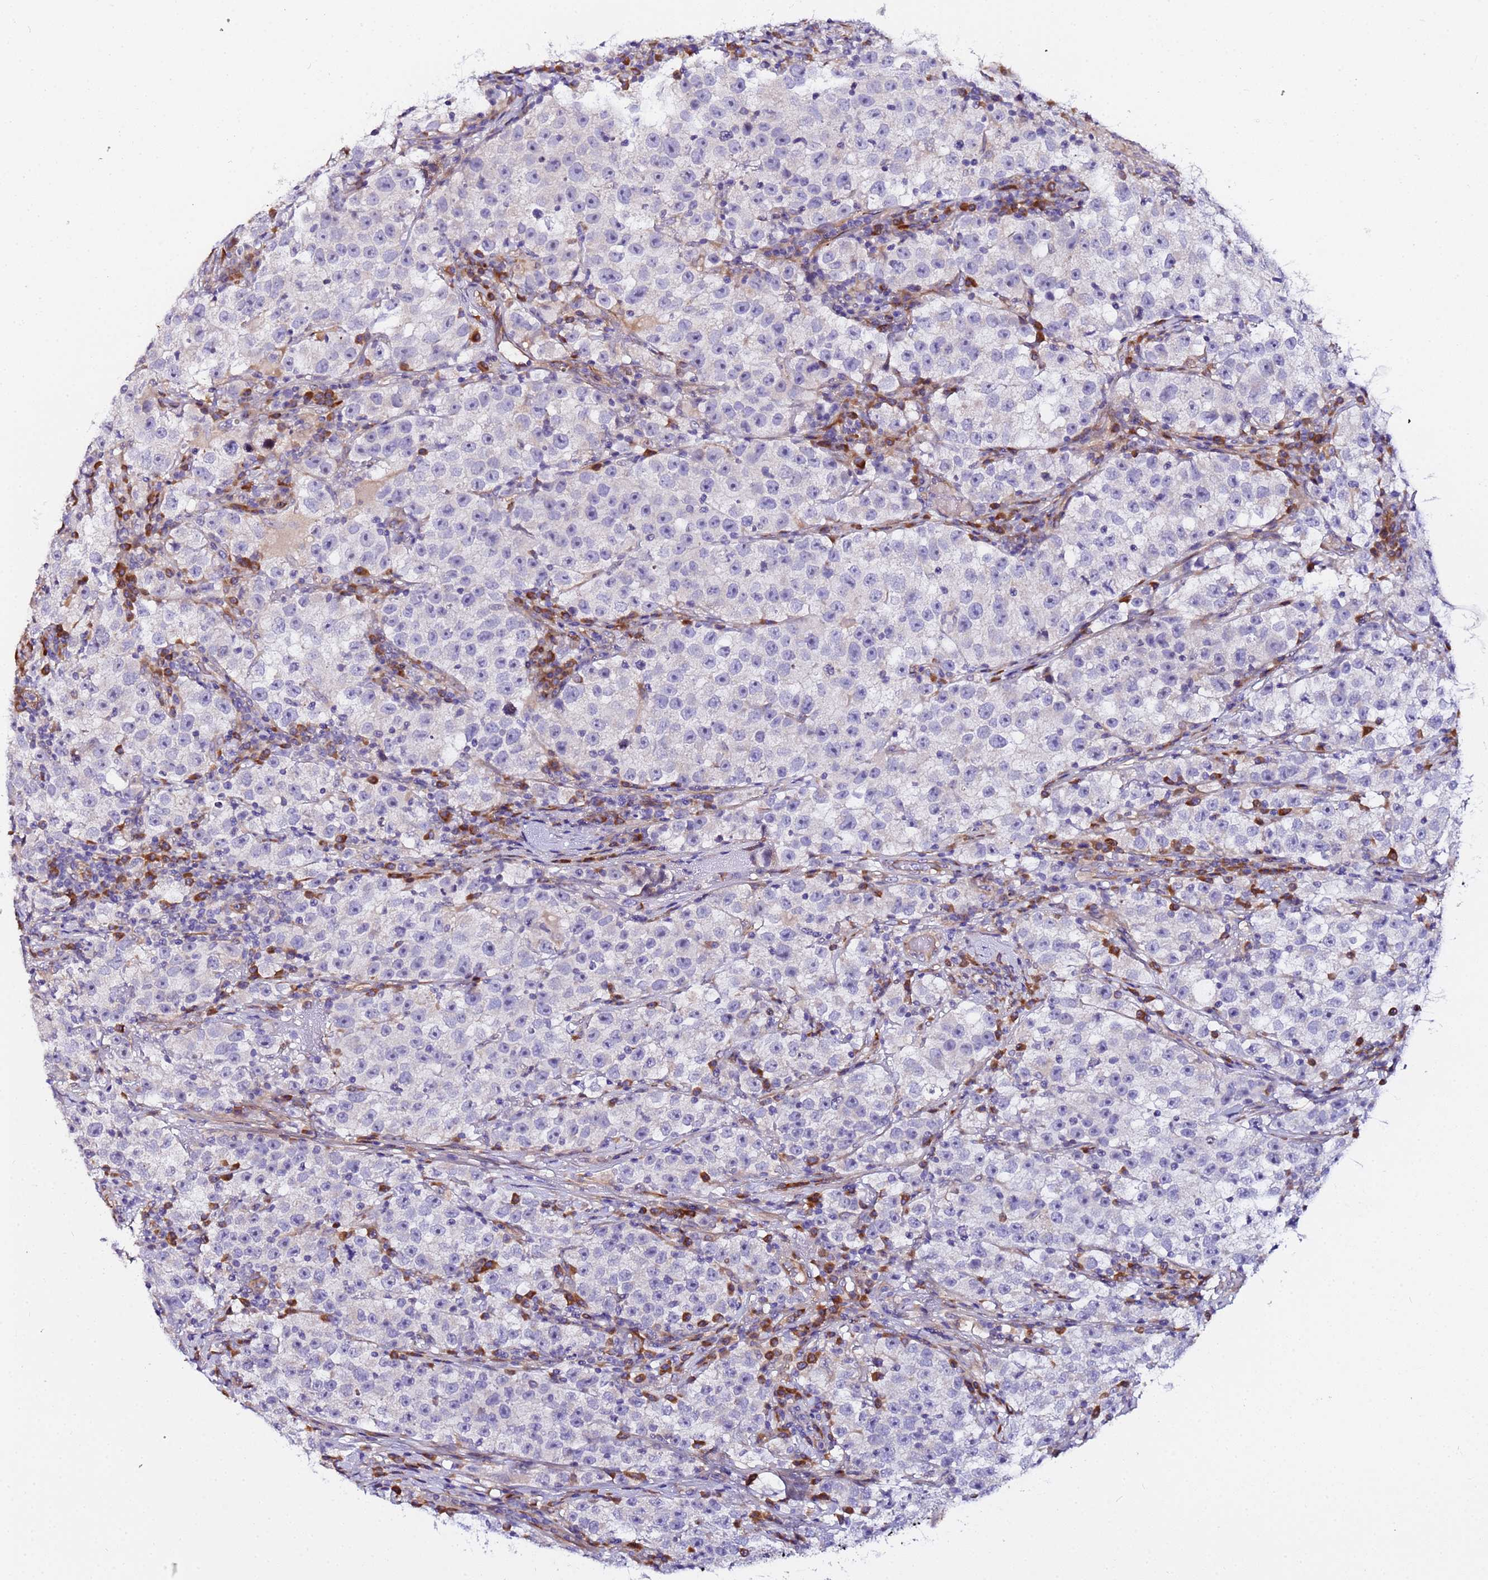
{"staining": {"intensity": "negative", "quantity": "none", "location": "none"}, "tissue": "testis cancer", "cell_type": "Tumor cells", "image_type": "cancer", "snomed": [{"axis": "morphology", "description": "Seminoma, NOS"}, {"axis": "topography", "description": "Testis"}], "caption": "Tumor cells show no significant staining in testis cancer.", "gene": "JRKL", "patient": {"sex": "male", "age": 22}}